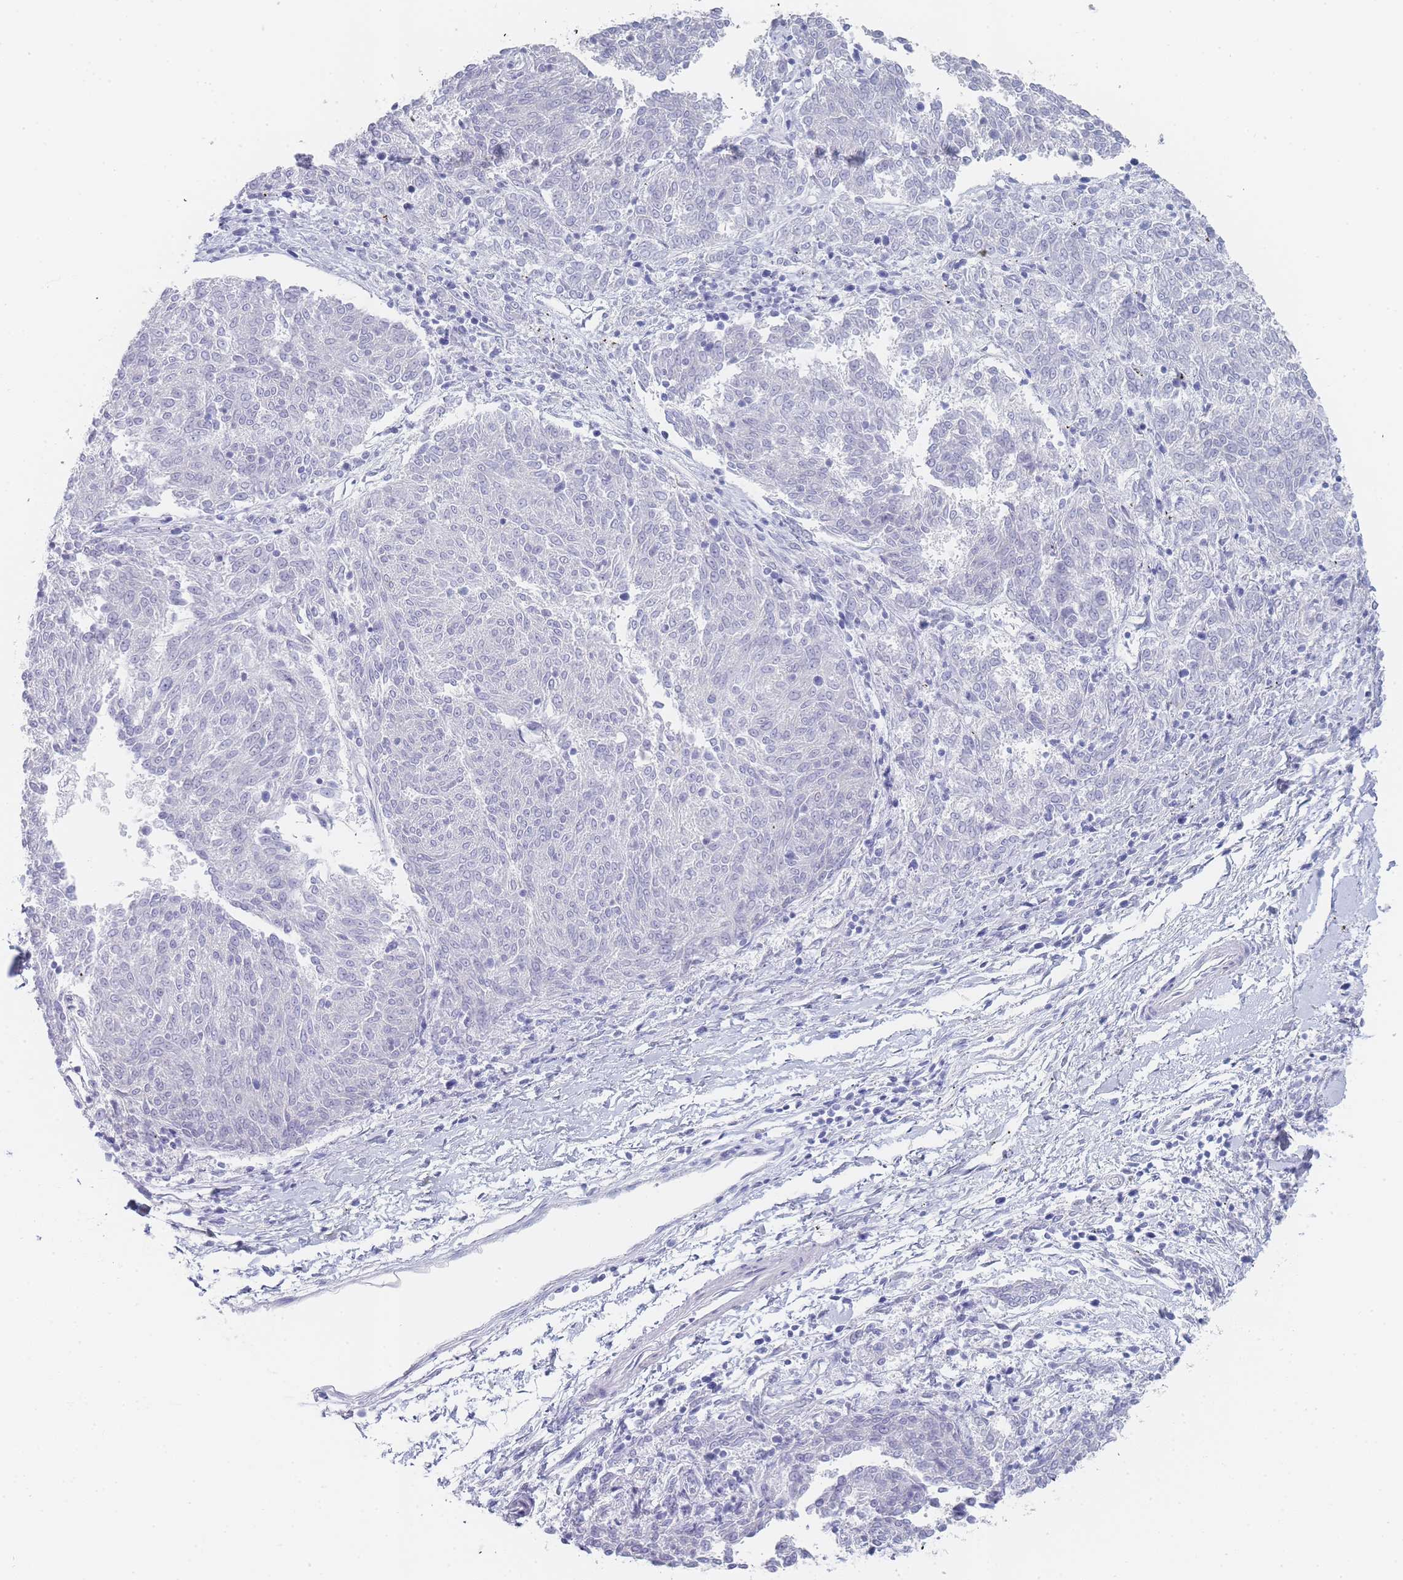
{"staining": {"intensity": "negative", "quantity": "none", "location": "none"}, "tissue": "melanoma", "cell_type": "Tumor cells", "image_type": "cancer", "snomed": [{"axis": "morphology", "description": "Malignant melanoma, NOS"}, {"axis": "topography", "description": "Skin"}], "caption": "This is a histopathology image of IHC staining of melanoma, which shows no expression in tumor cells.", "gene": "IMPG1", "patient": {"sex": "female", "age": 72}}